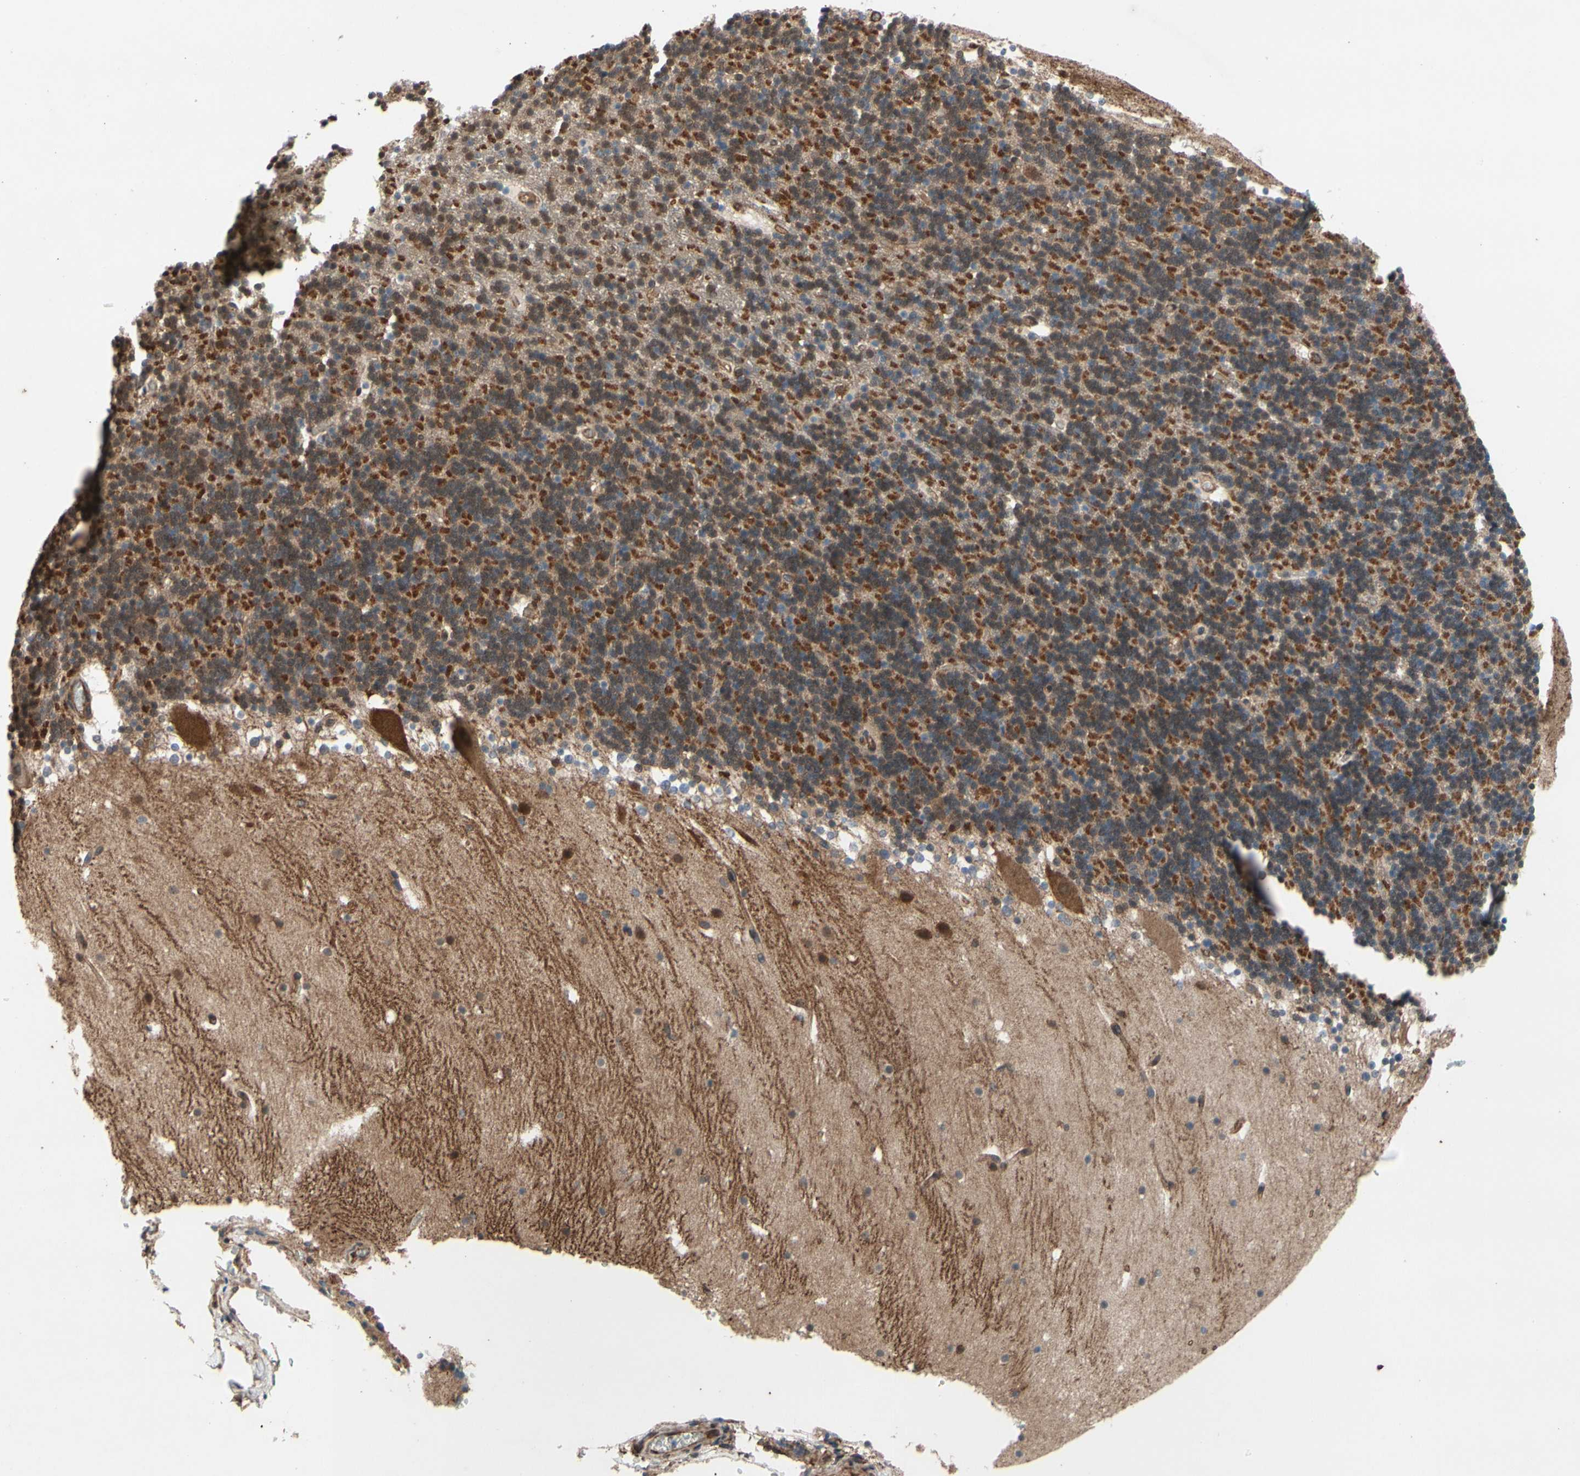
{"staining": {"intensity": "strong", "quantity": "<25%", "location": "cytoplasmic/membranous"}, "tissue": "cerebellum", "cell_type": "Cells in granular layer", "image_type": "normal", "snomed": [{"axis": "morphology", "description": "Normal tissue, NOS"}, {"axis": "topography", "description": "Cerebellum"}], "caption": "Immunohistochemistry (IHC) (DAB (3,3'-diaminobenzidine)) staining of benign human cerebellum reveals strong cytoplasmic/membranous protein positivity in approximately <25% of cells in granular layer. The protein of interest is shown in brown color, while the nuclei are stained blue.", "gene": "CTTNBP2", "patient": {"sex": "male", "age": 45}}